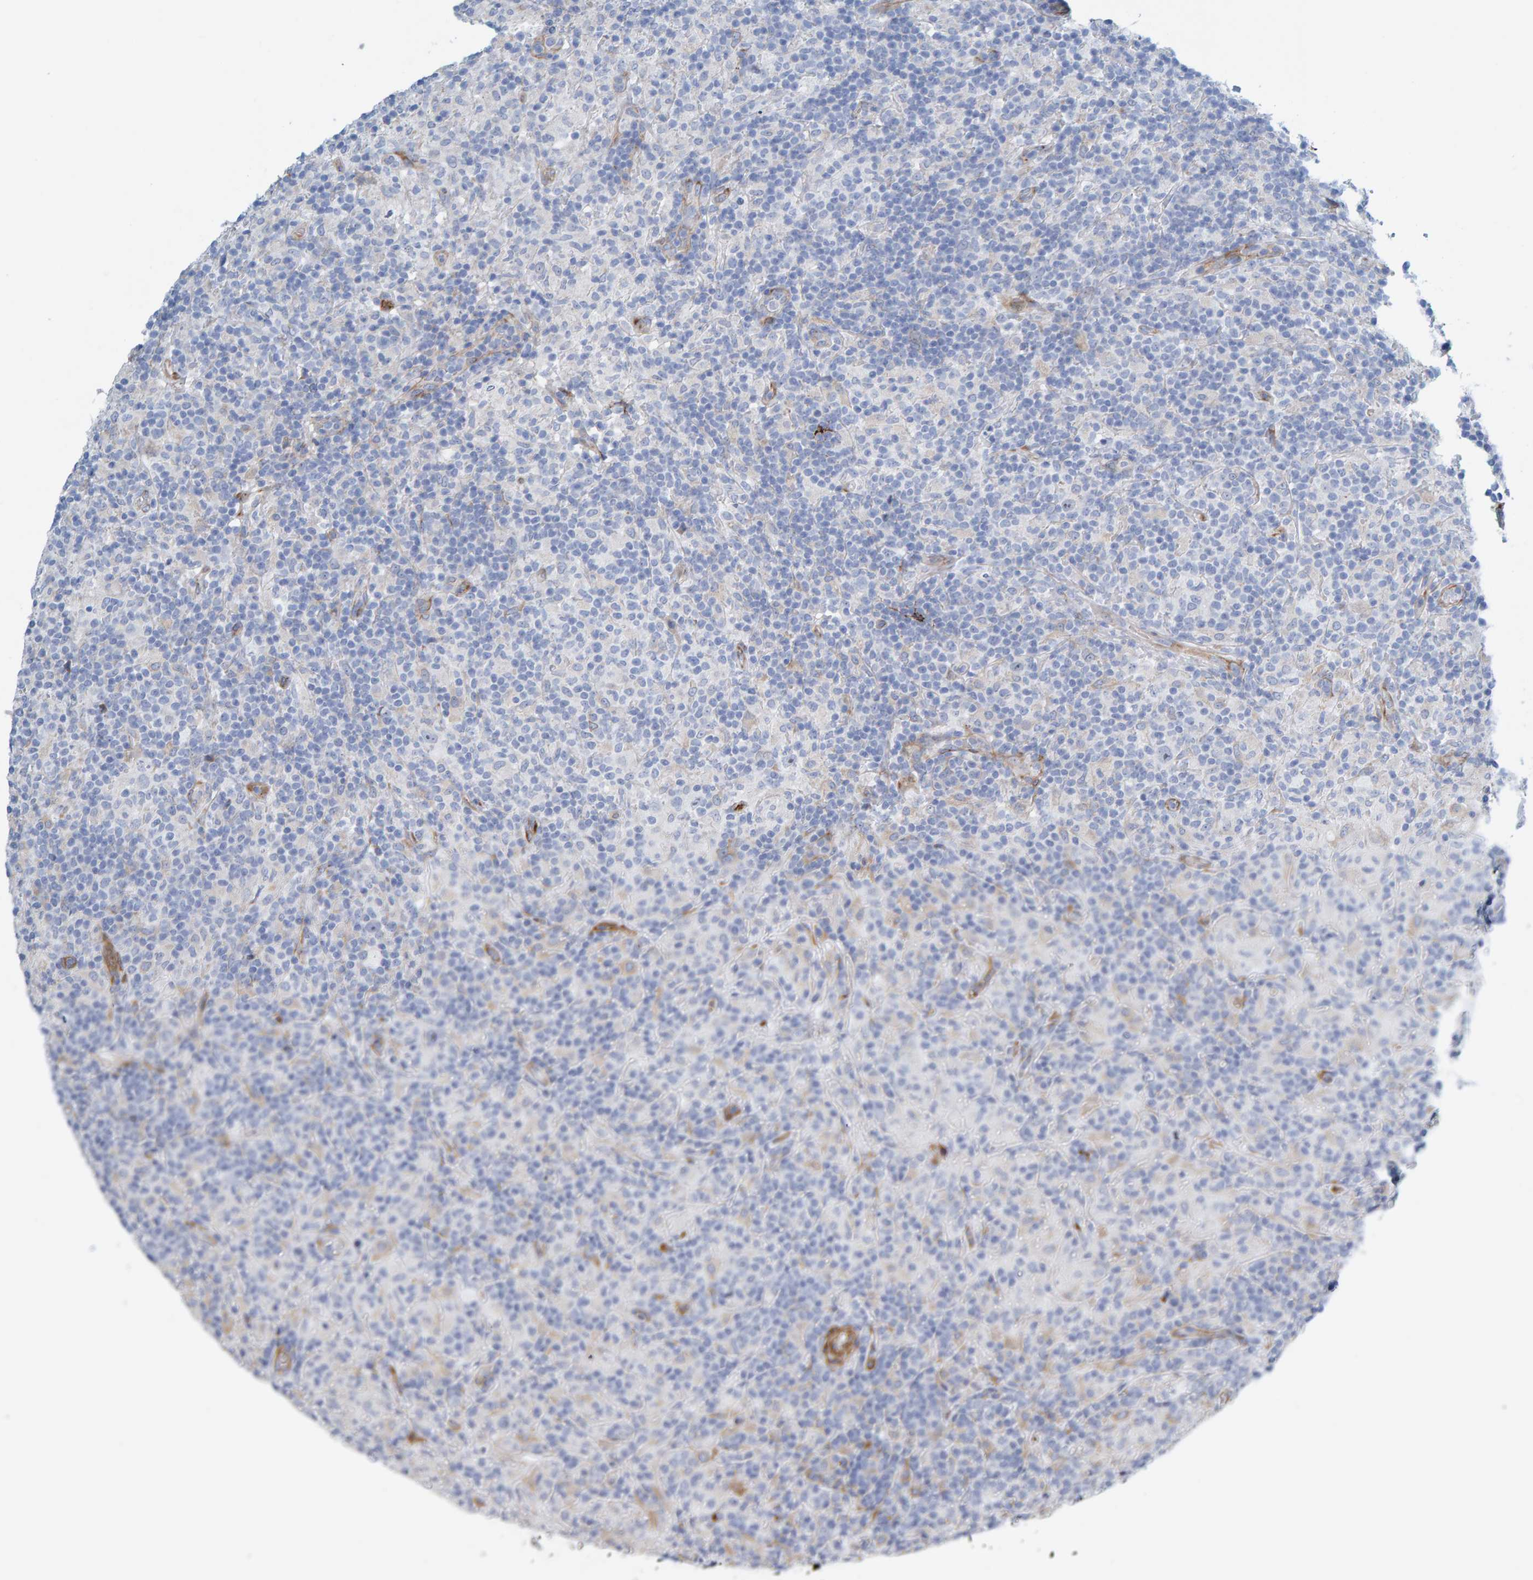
{"staining": {"intensity": "negative", "quantity": "none", "location": "none"}, "tissue": "lymphoma", "cell_type": "Tumor cells", "image_type": "cancer", "snomed": [{"axis": "morphology", "description": "Hodgkin's disease, NOS"}, {"axis": "topography", "description": "Lymph node"}], "caption": "Immunohistochemistry (IHC) micrograph of neoplastic tissue: lymphoma stained with DAB displays no significant protein expression in tumor cells. Nuclei are stained in blue.", "gene": "MMP16", "patient": {"sex": "male", "age": 70}}